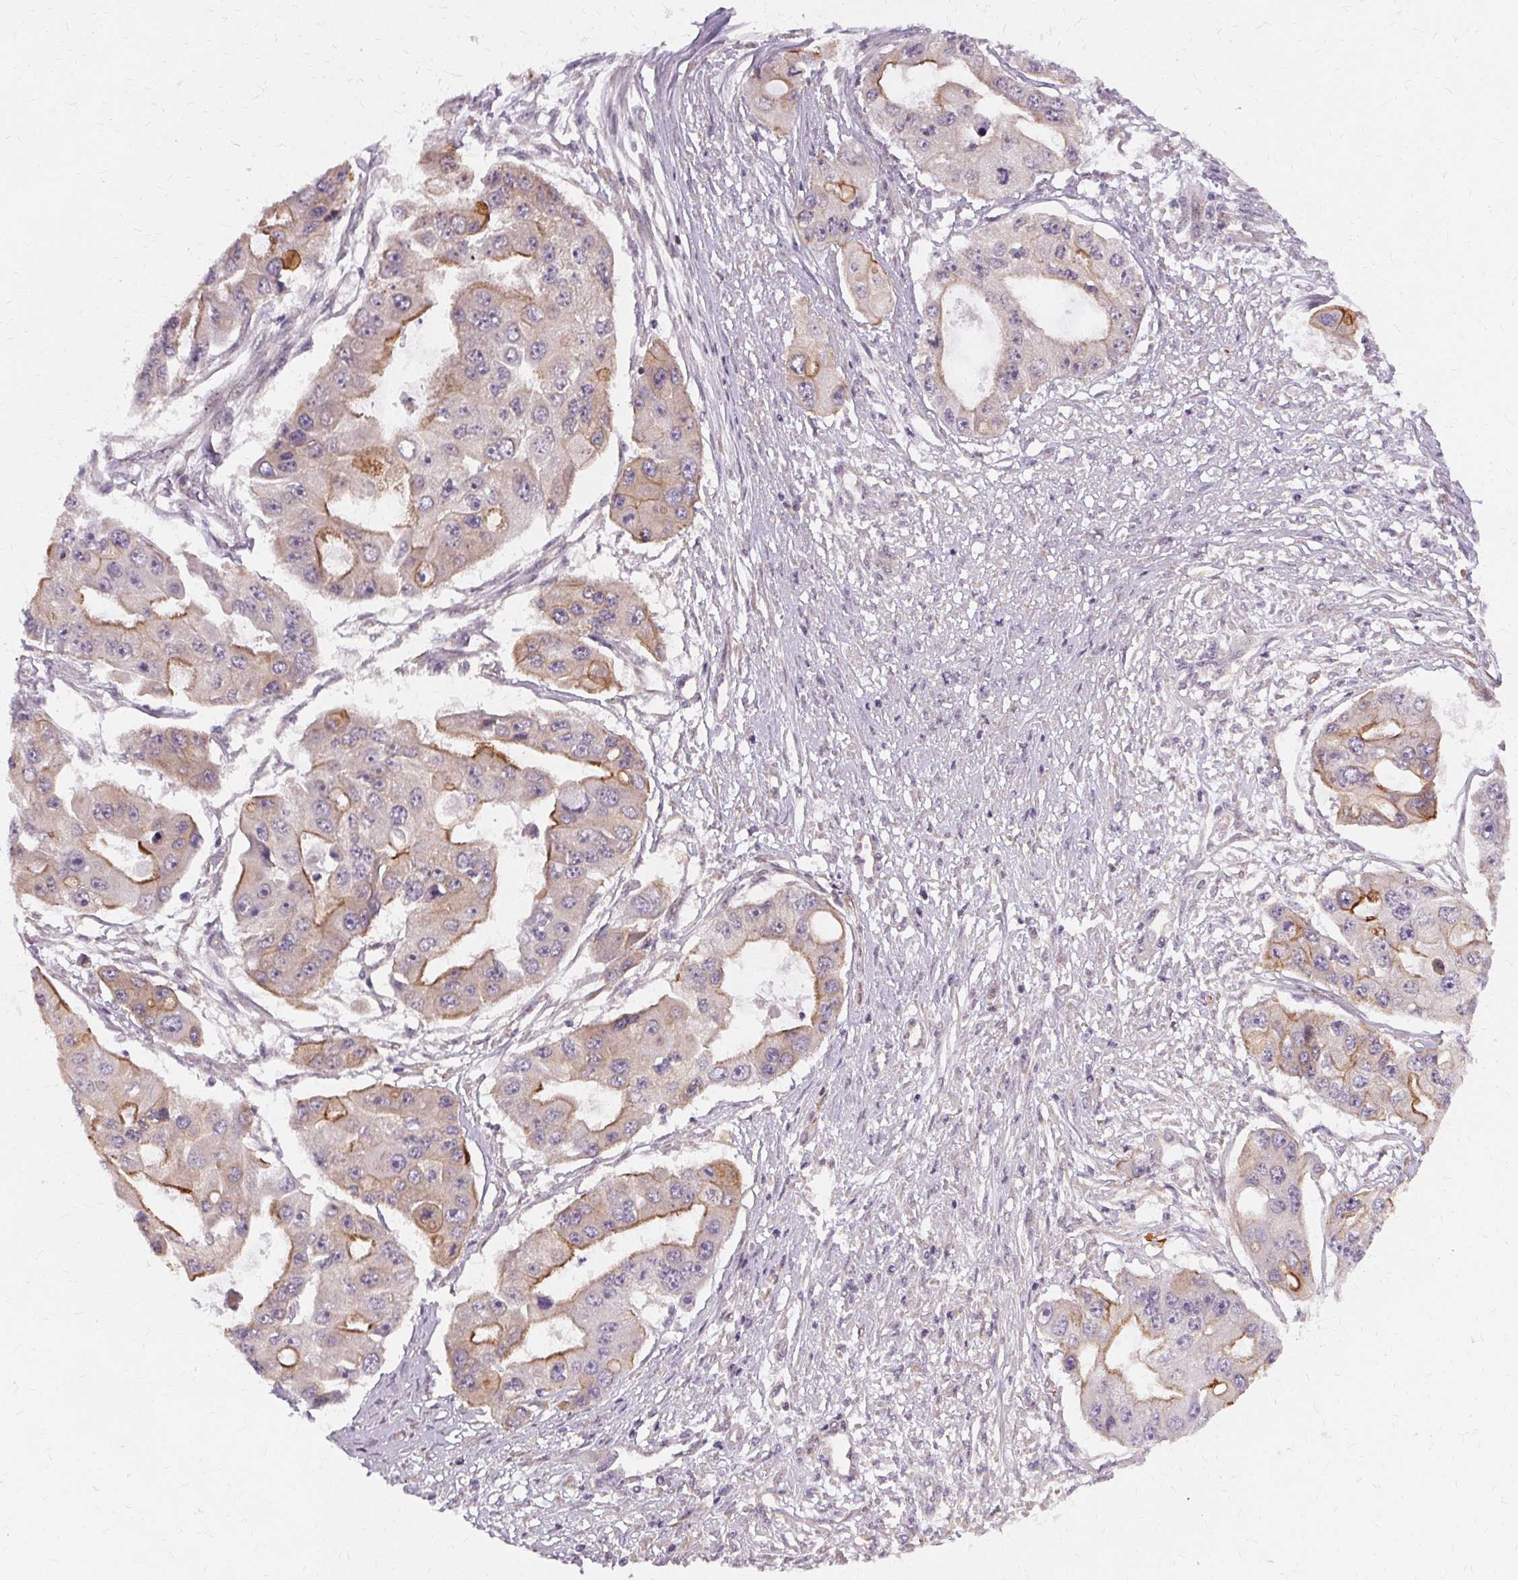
{"staining": {"intensity": "moderate", "quantity": "<25%", "location": "cytoplasmic/membranous"}, "tissue": "ovarian cancer", "cell_type": "Tumor cells", "image_type": "cancer", "snomed": [{"axis": "morphology", "description": "Cystadenocarcinoma, serous, NOS"}, {"axis": "topography", "description": "Ovary"}], "caption": "Human serous cystadenocarcinoma (ovarian) stained with a brown dye displays moderate cytoplasmic/membranous positive expression in approximately <25% of tumor cells.", "gene": "USP8", "patient": {"sex": "female", "age": 56}}